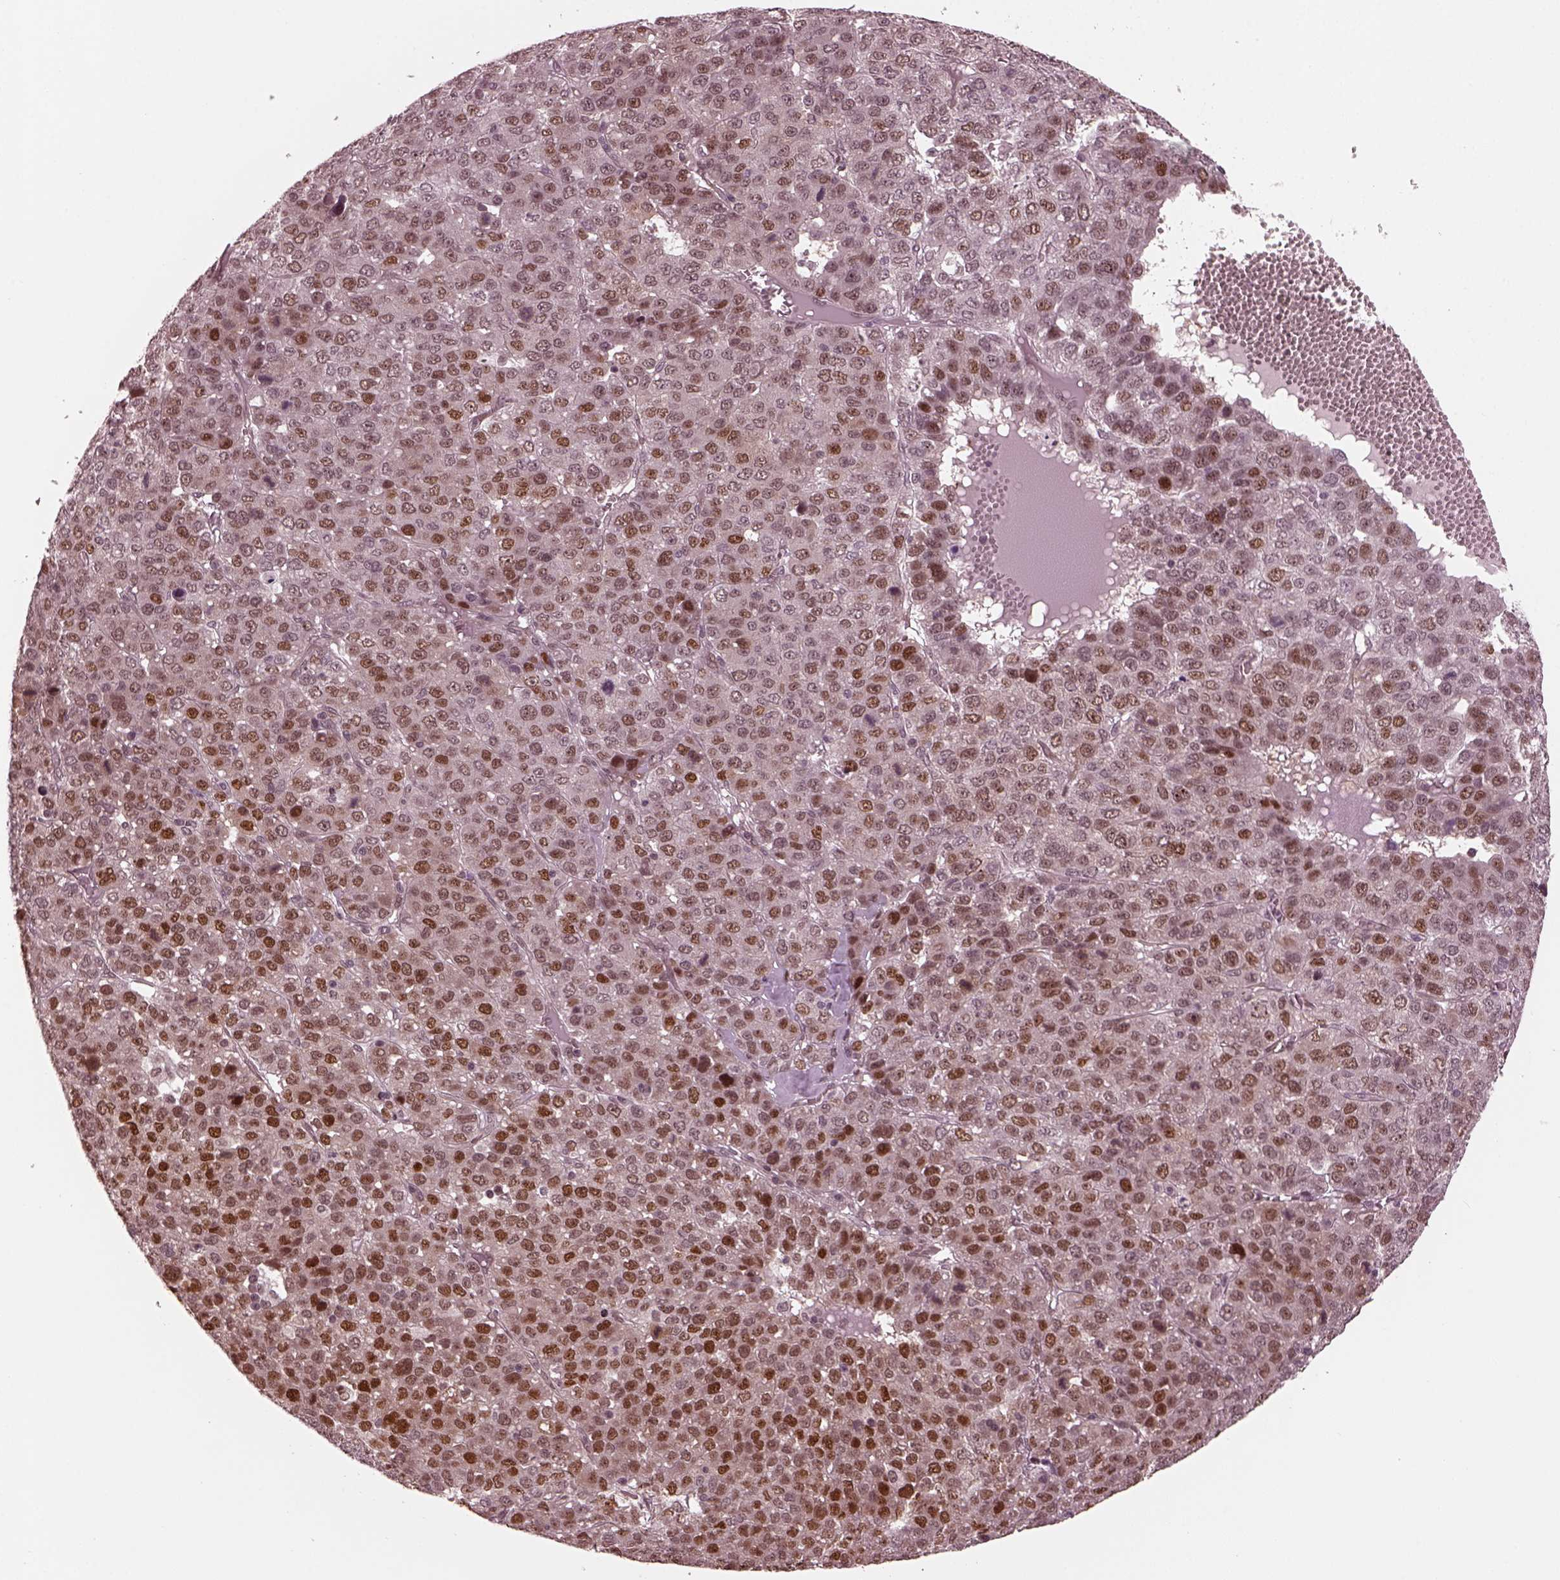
{"staining": {"intensity": "moderate", "quantity": "<25%", "location": "nuclear"}, "tissue": "liver cancer", "cell_type": "Tumor cells", "image_type": "cancer", "snomed": [{"axis": "morphology", "description": "Carcinoma, Hepatocellular, NOS"}, {"axis": "topography", "description": "Liver"}], "caption": "Protein expression analysis of liver cancer reveals moderate nuclear staining in approximately <25% of tumor cells.", "gene": "TRIB3", "patient": {"sex": "male", "age": 69}}